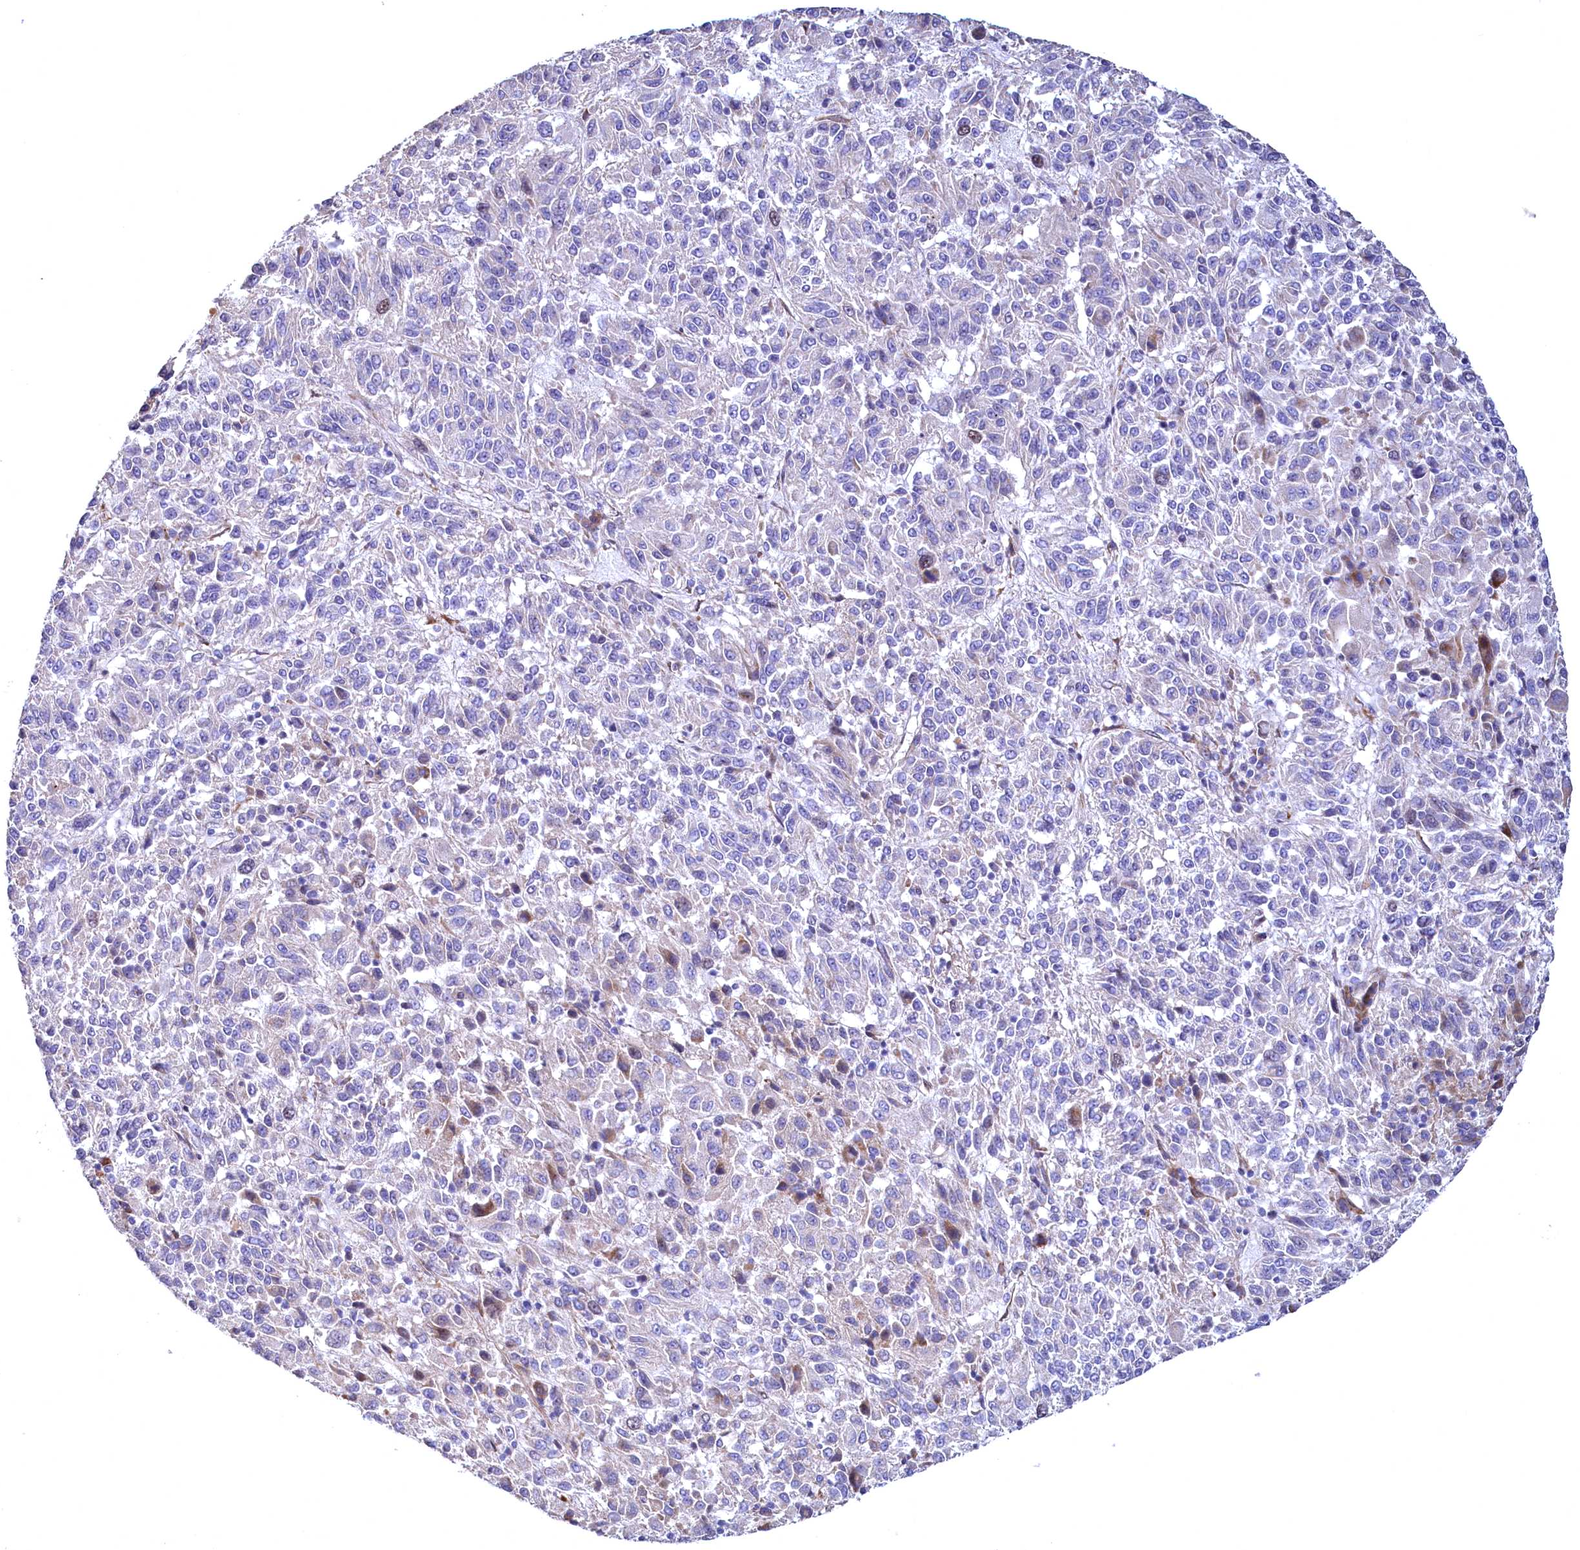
{"staining": {"intensity": "negative", "quantity": "none", "location": "none"}, "tissue": "melanoma", "cell_type": "Tumor cells", "image_type": "cancer", "snomed": [{"axis": "morphology", "description": "Malignant melanoma, Metastatic site"}, {"axis": "topography", "description": "Lung"}], "caption": "Immunohistochemistry image of human malignant melanoma (metastatic site) stained for a protein (brown), which demonstrates no expression in tumor cells.", "gene": "WNT8A", "patient": {"sex": "male", "age": 64}}